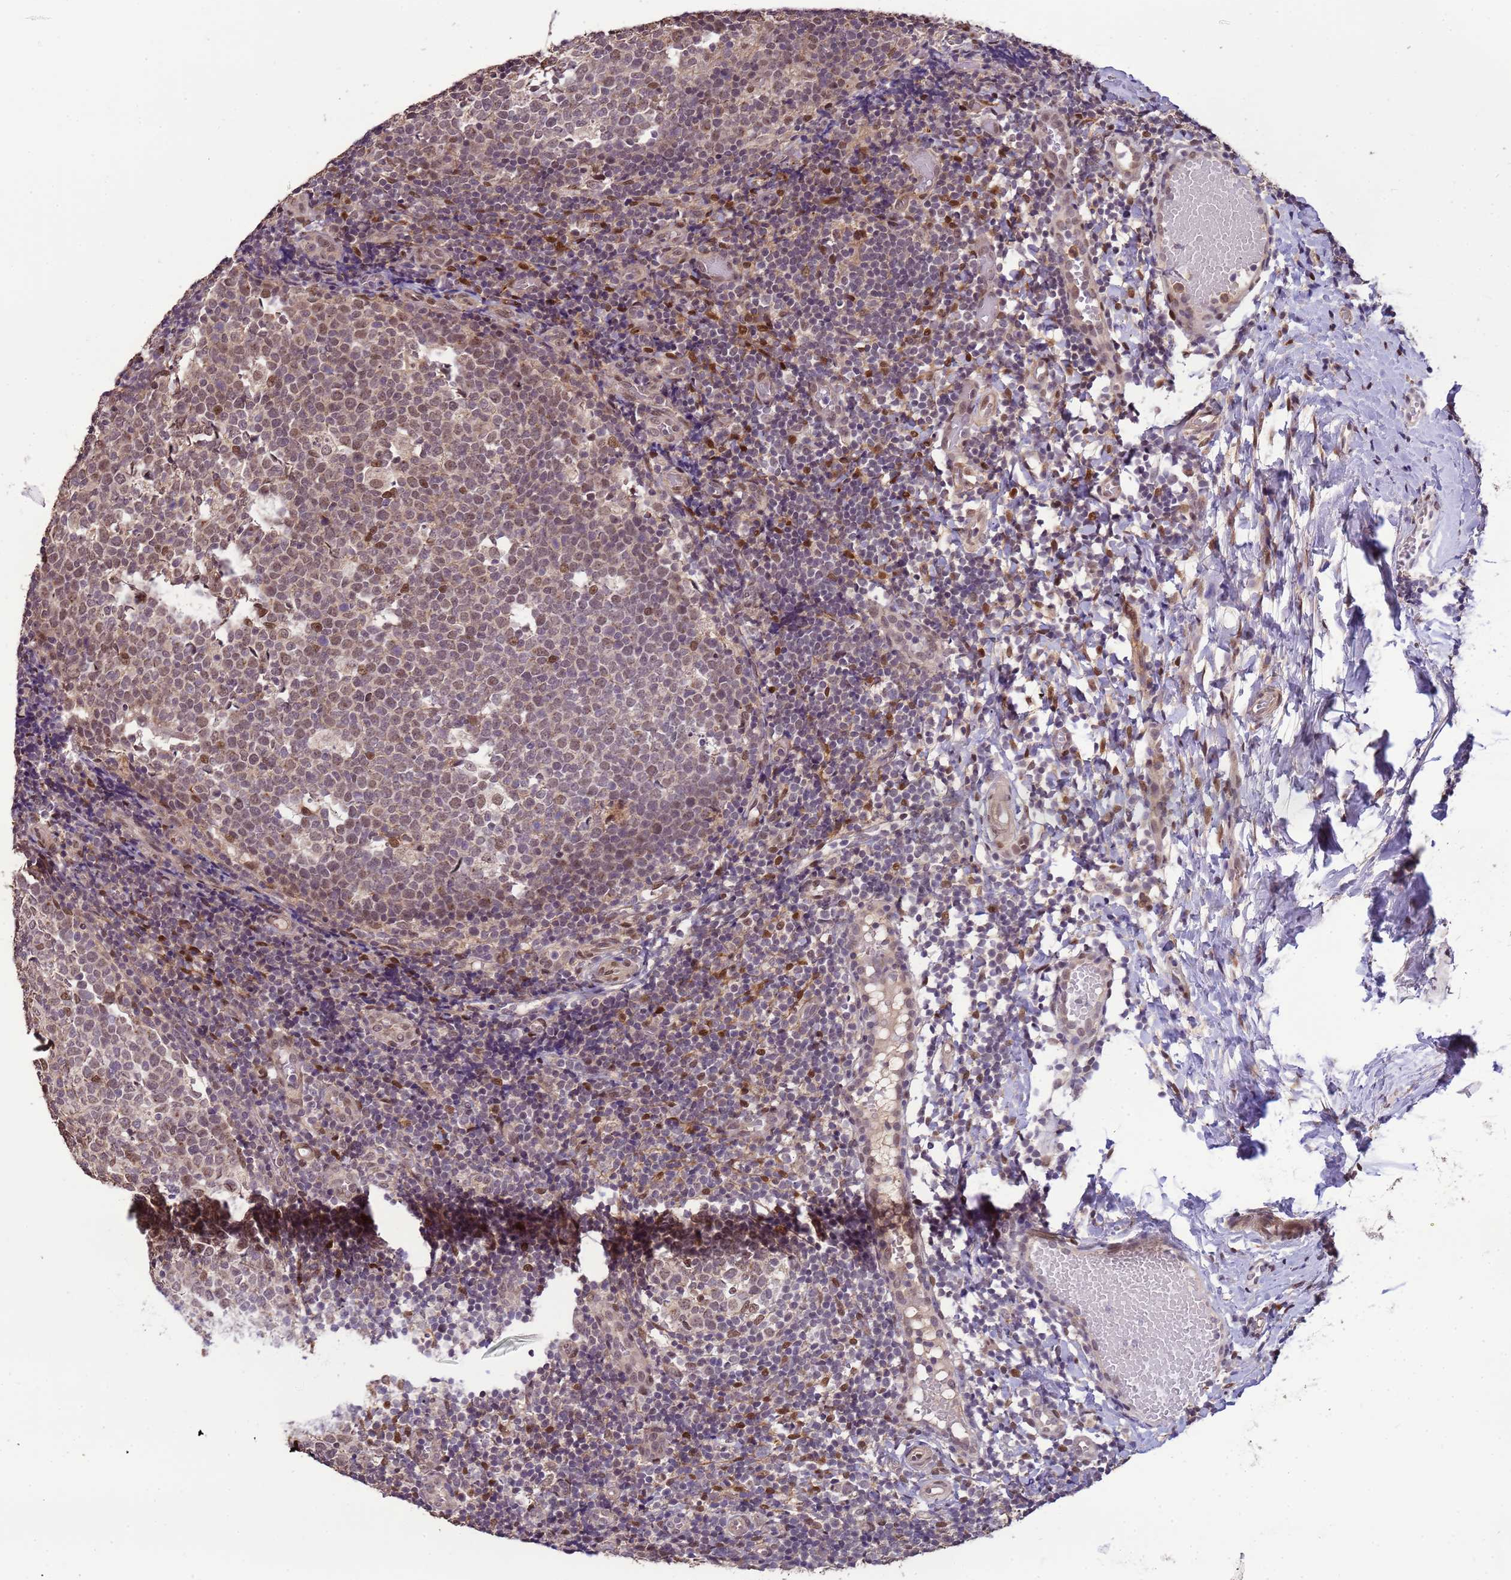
{"staining": {"intensity": "weak", "quantity": "25%-75%", "location": "nuclear"}, "tissue": "tonsil", "cell_type": "Germinal center cells", "image_type": "normal", "snomed": [{"axis": "morphology", "description": "Normal tissue, NOS"}, {"axis": "topography", "description": "Tonsil"}], "caption": "IHC (DAB) staining of benign tonsil displays weak nuclear protein positivity in about 25%-75% of germinal center cells.", "gene": "ZBTB5", "patient": {"sex": "female", "age": 19}}